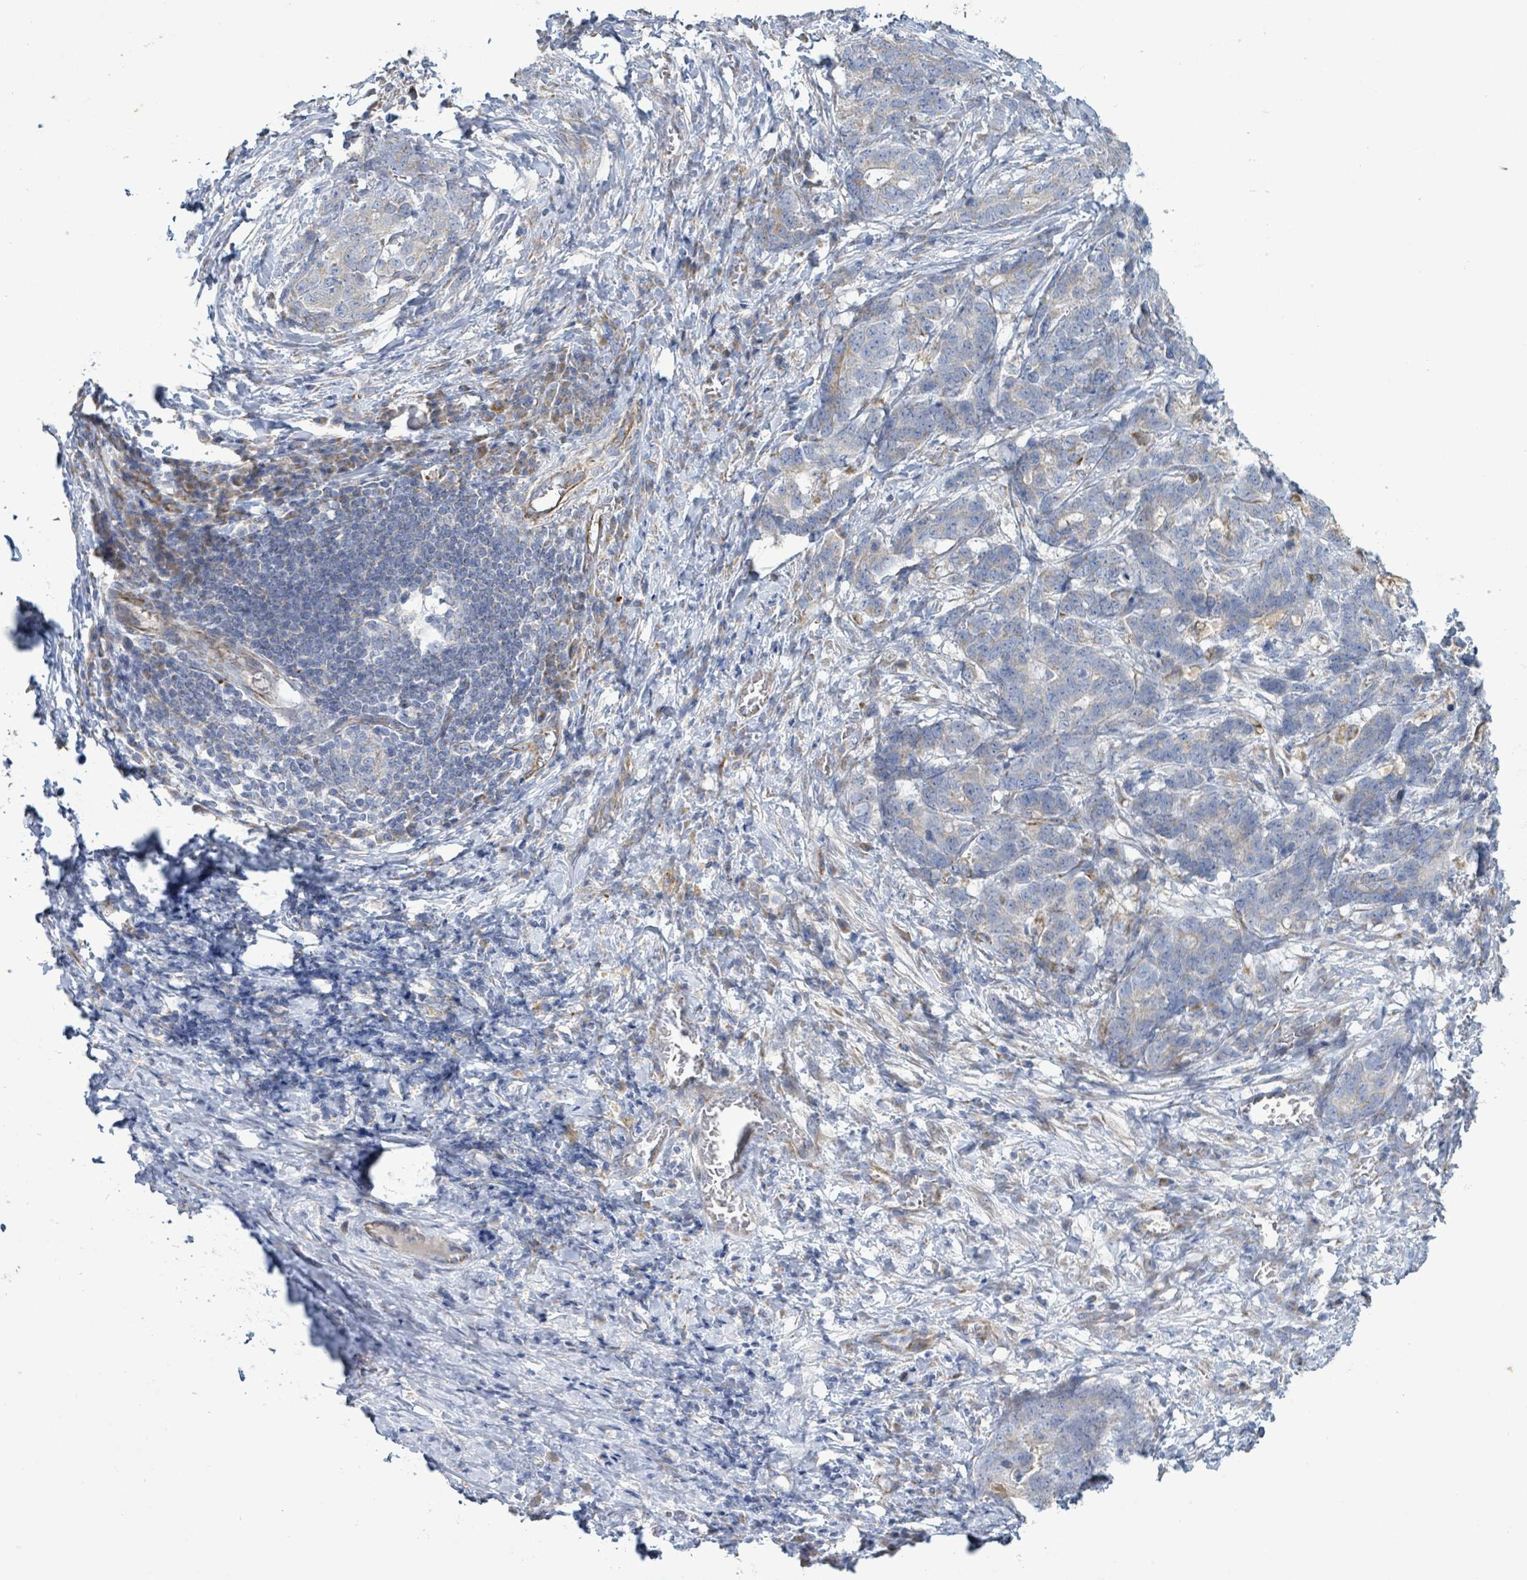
{"staining": {"intensity": "moderate", "quantity": "<25%", "location": "cytoplasmic/membranous"}, "tissue": "stomach cancer", "cell_type": "Tumor cells", "image_type": "cancer", "snomed": [{"axis": "morphology", "description": "Normal tissue, NOS"}, {"axis": "morphology", "description": "Adenocarcinoma, NOS"}, {"axis": "topography", "description": "Stomach"}], "caption": "Stomach cancer tissue shows moderate cytoplasmic/membranous positivity in about <25% of tumor cells, visualized by immunohistochemistry. The staining is performed using DAB brown chromogen to label protein expression. The nuclei are counter-stained blue using hematoxylin.", "gene": "ALG12", "patient": {"sex": "female", "age": 64}}